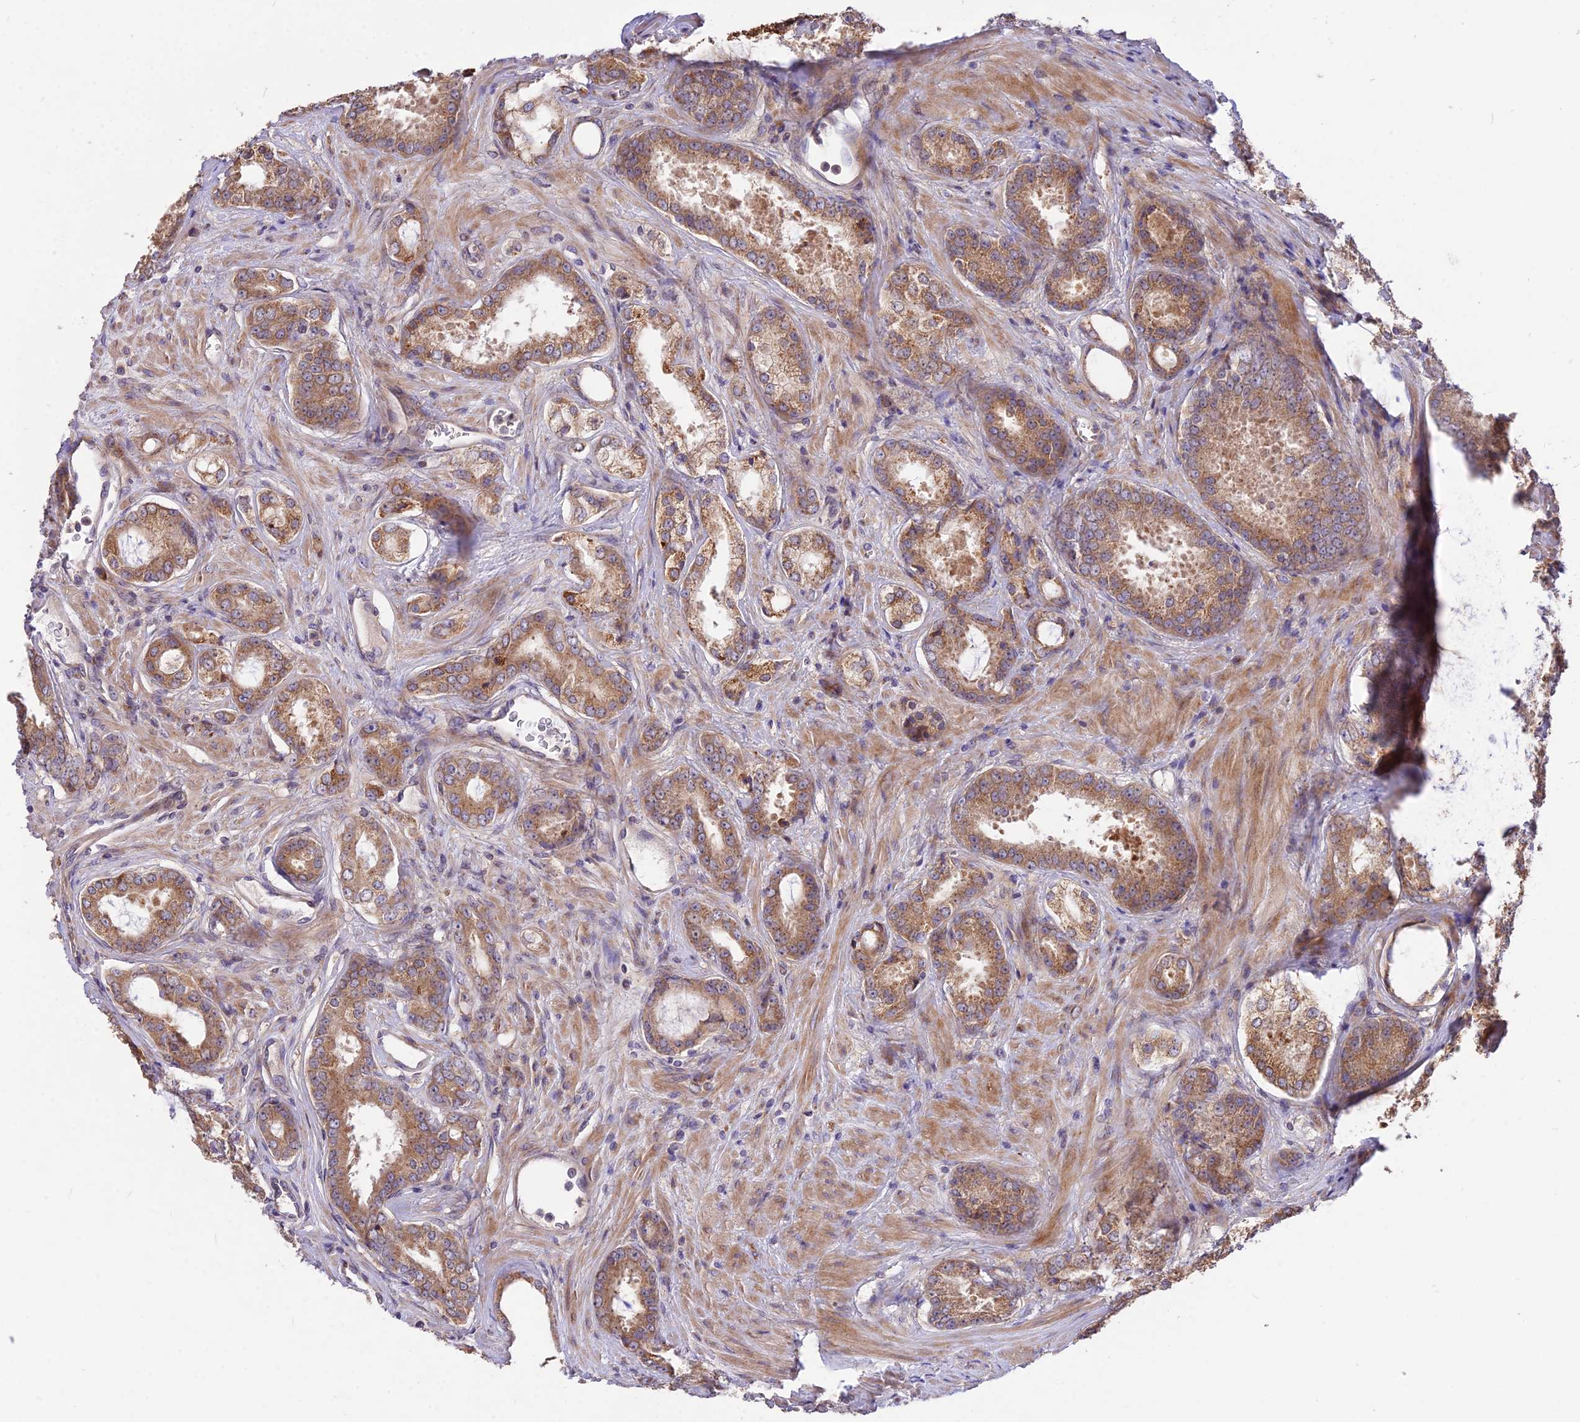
{"staining": {"intensity": "moderate", "quantity": ">75%", "location": "cytoplasmic/membranous"}, "tissue": "prostate cancer", "cell_type": "Tumor cells", "image_type": "cancer", "snomed": [{"axis": "morphology", "description": "Adenocarcinoma, Low grade"}, {"axis": "topography", "description": "Prostate"}], "caption": "This is a photomicrograph of IHC staining of prostate adenocarcinoma (low-grade), which shows moderate expression in the cytoplasmic/membranous of tumor cells.", "gene": "ROCK1", "patient": {"sex": "male", "age": 68}}